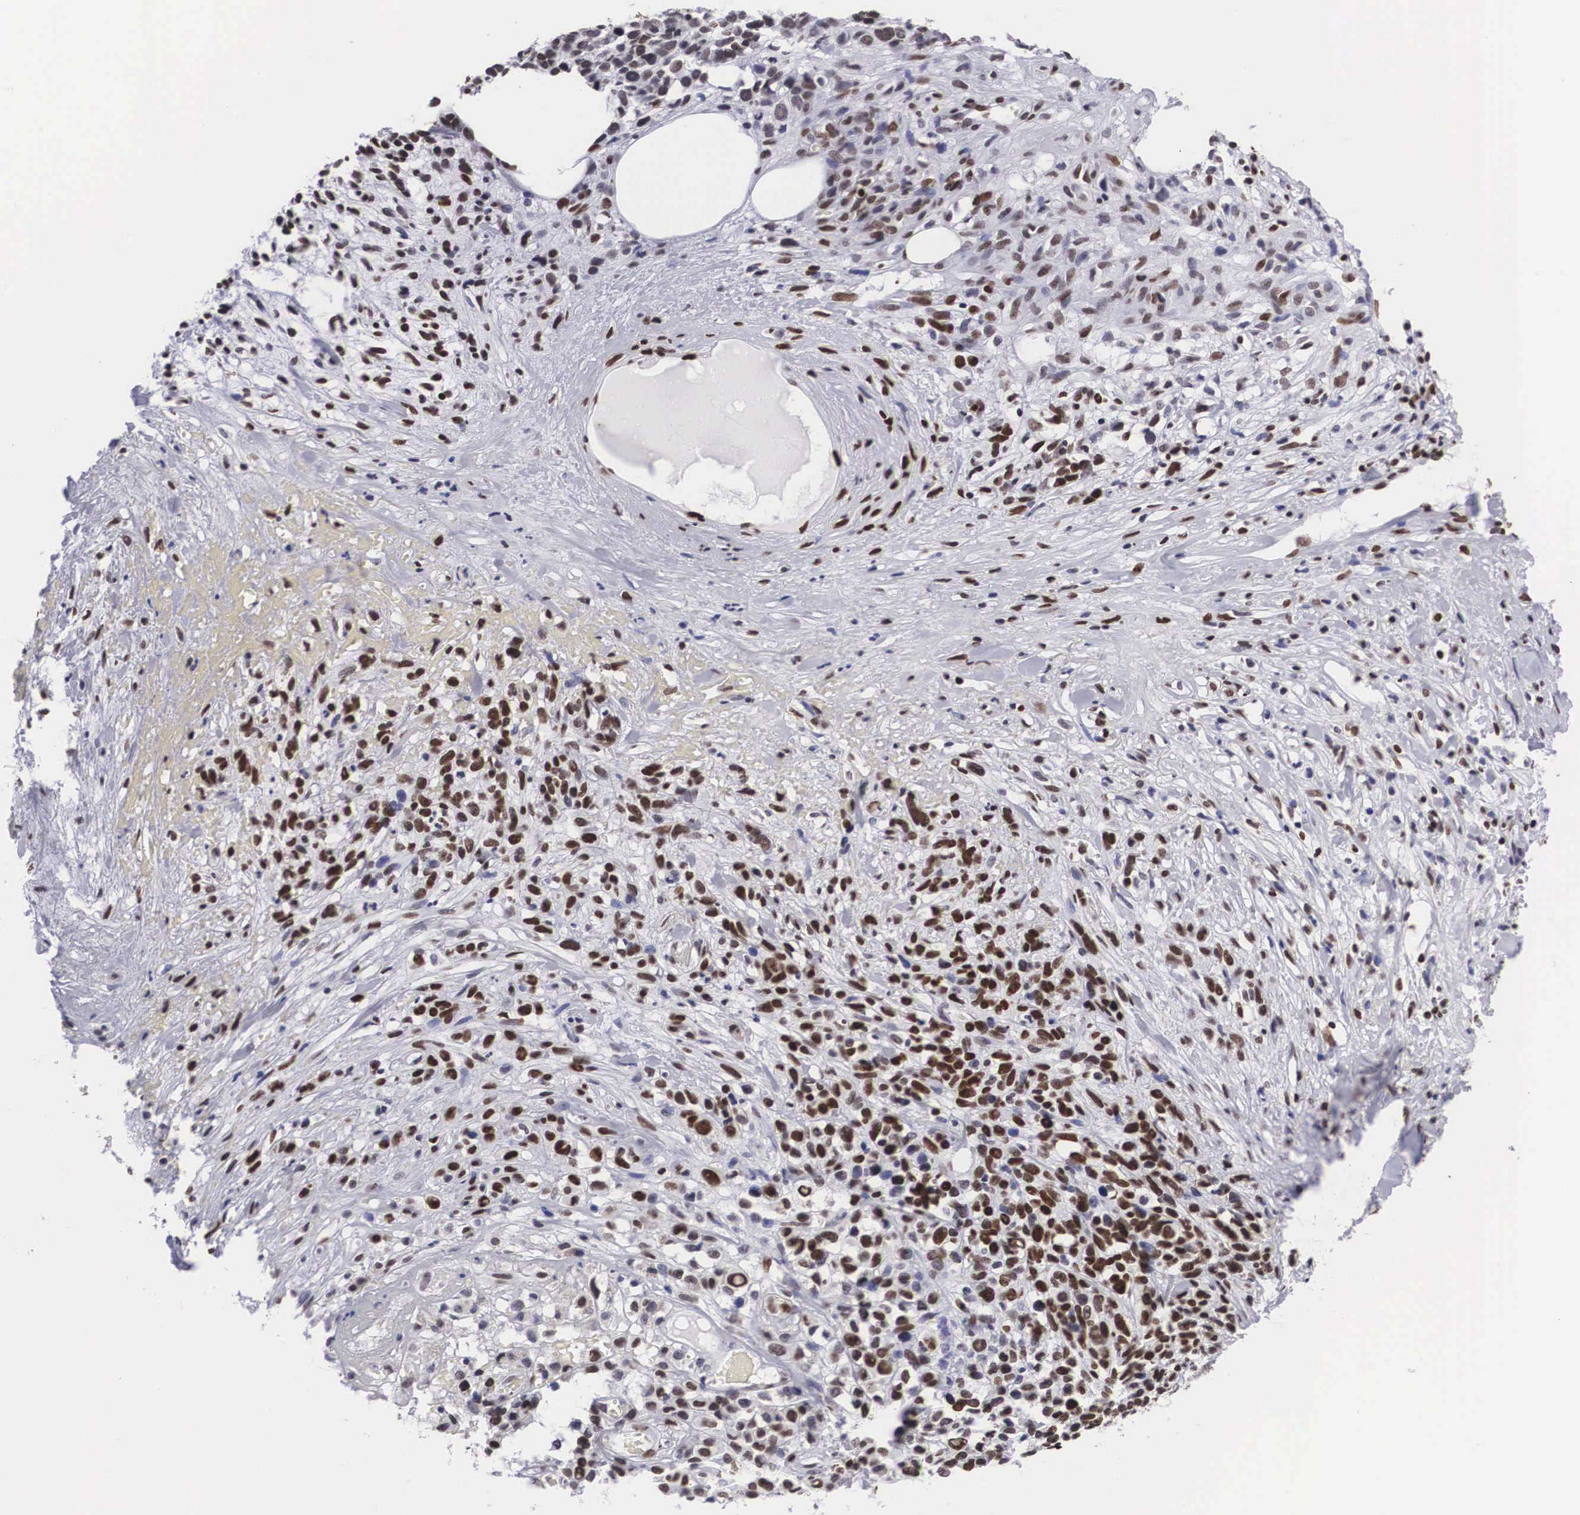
{"staining": {"intensity": "strong", "quantity": ">75%", "location": "nuclear"}, "tissue": "melanoma", "cell_type": "Tumor cells", "image_type": "cancer", "snomed": [{"axis": "morphology", "description": "Malignant melanoma, NOS"}, {"axis": "topography", "description": "Skin"}], "caption": "IHC histopathology image of neoplastic tissue: human melanoma stained using IHC shows high levels of strong protein expression localized specifically in the nuclear of tumor cells, appearing as a nuclear brown color.", "gene": "MECP2", "patient": {"sex": "female", "age": 85}}